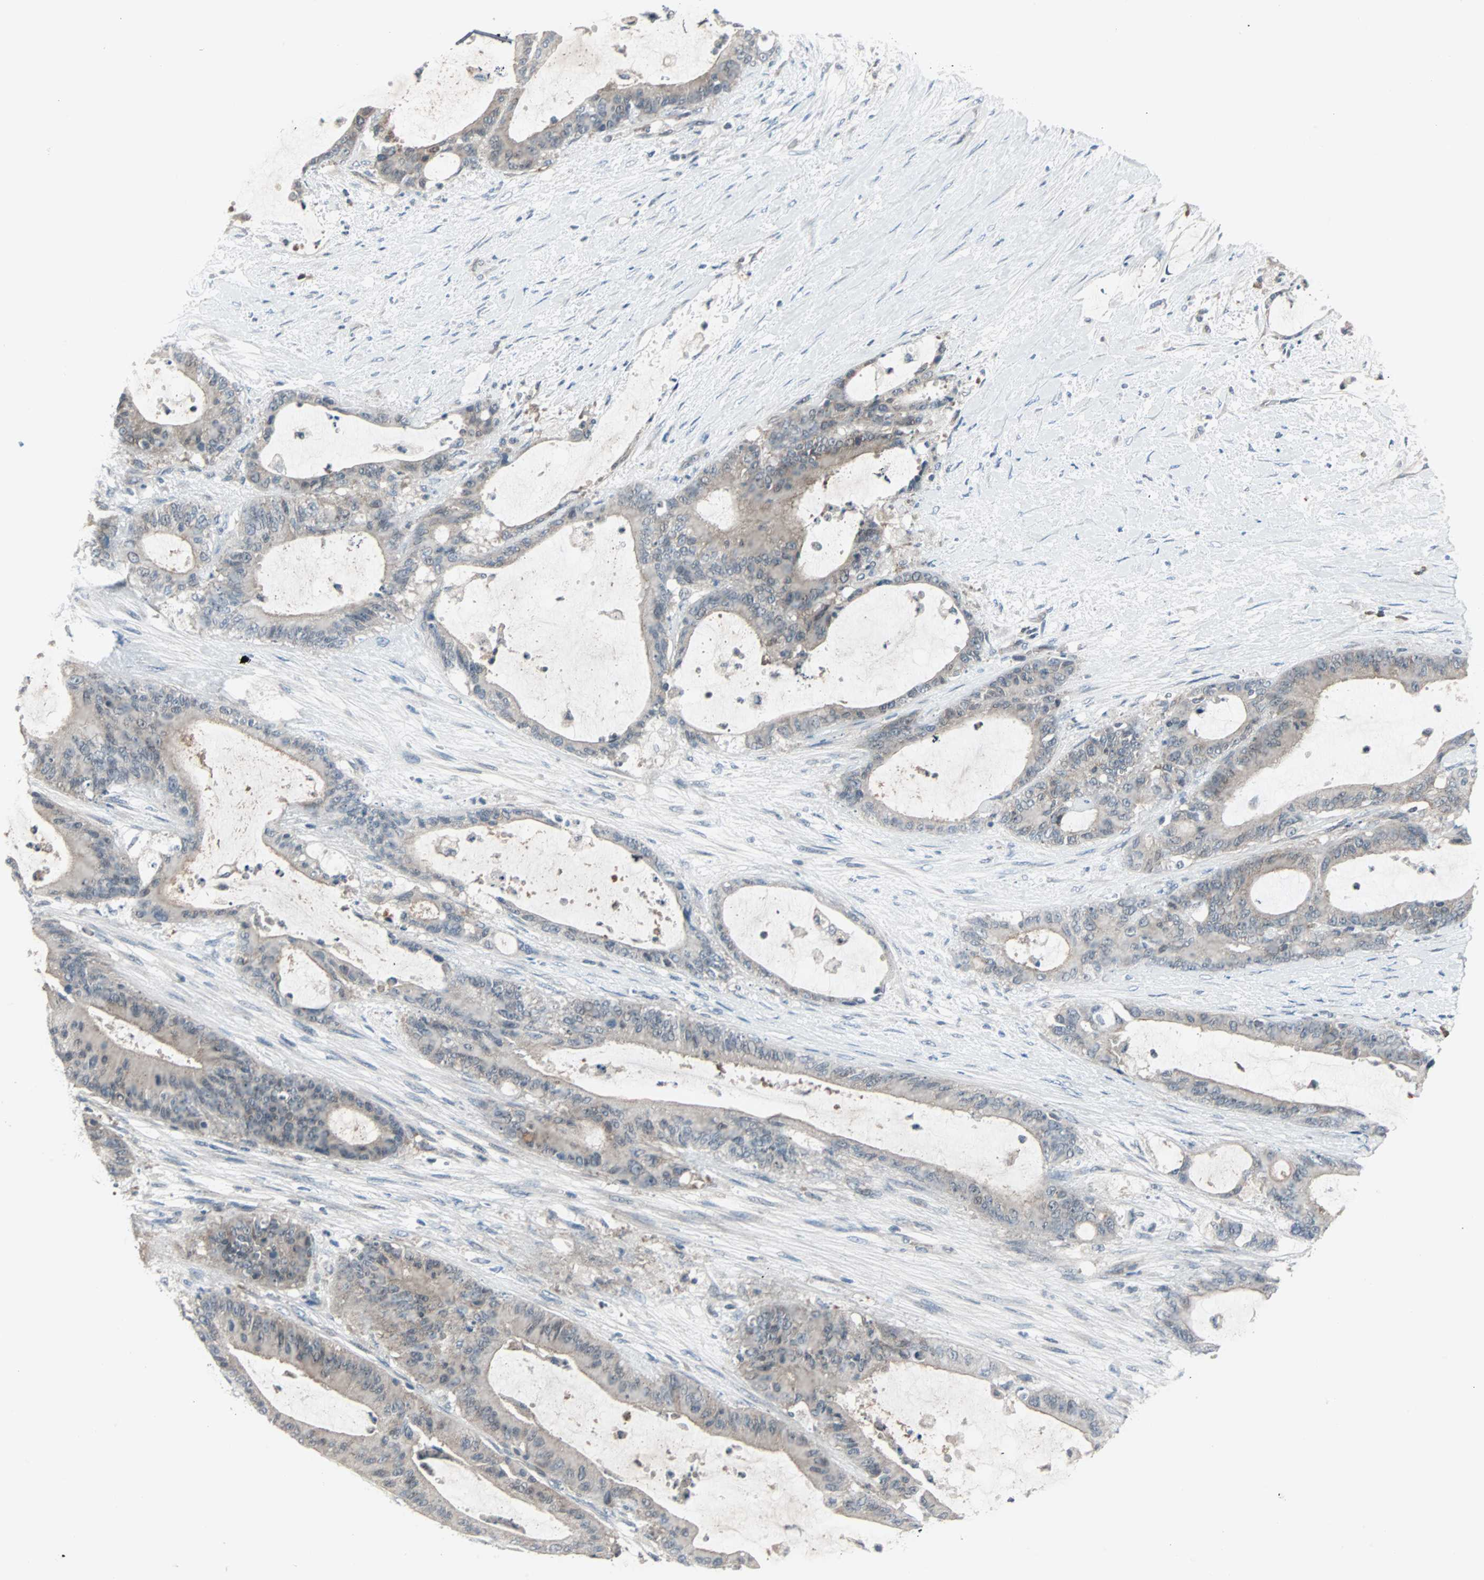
{"staining": {"intensity": "negative", "quantity": "none", "location": "none"}, "tissue": "liver cancer", "cell_type": "Tumor cells", "image_type": "cancer", "snomed": [{"axis": "morphology", "description": "Cholangiocarcinoma"}, {"axis": "topography", "description": "Liver"}], "caption": "A high-resolution image shows IHC staining of liver cholangiocarcinoma, which reveals no significant expression in tumor cells.", "gene": "CASP3", "patient": {"sex": "female", "age": 73}}